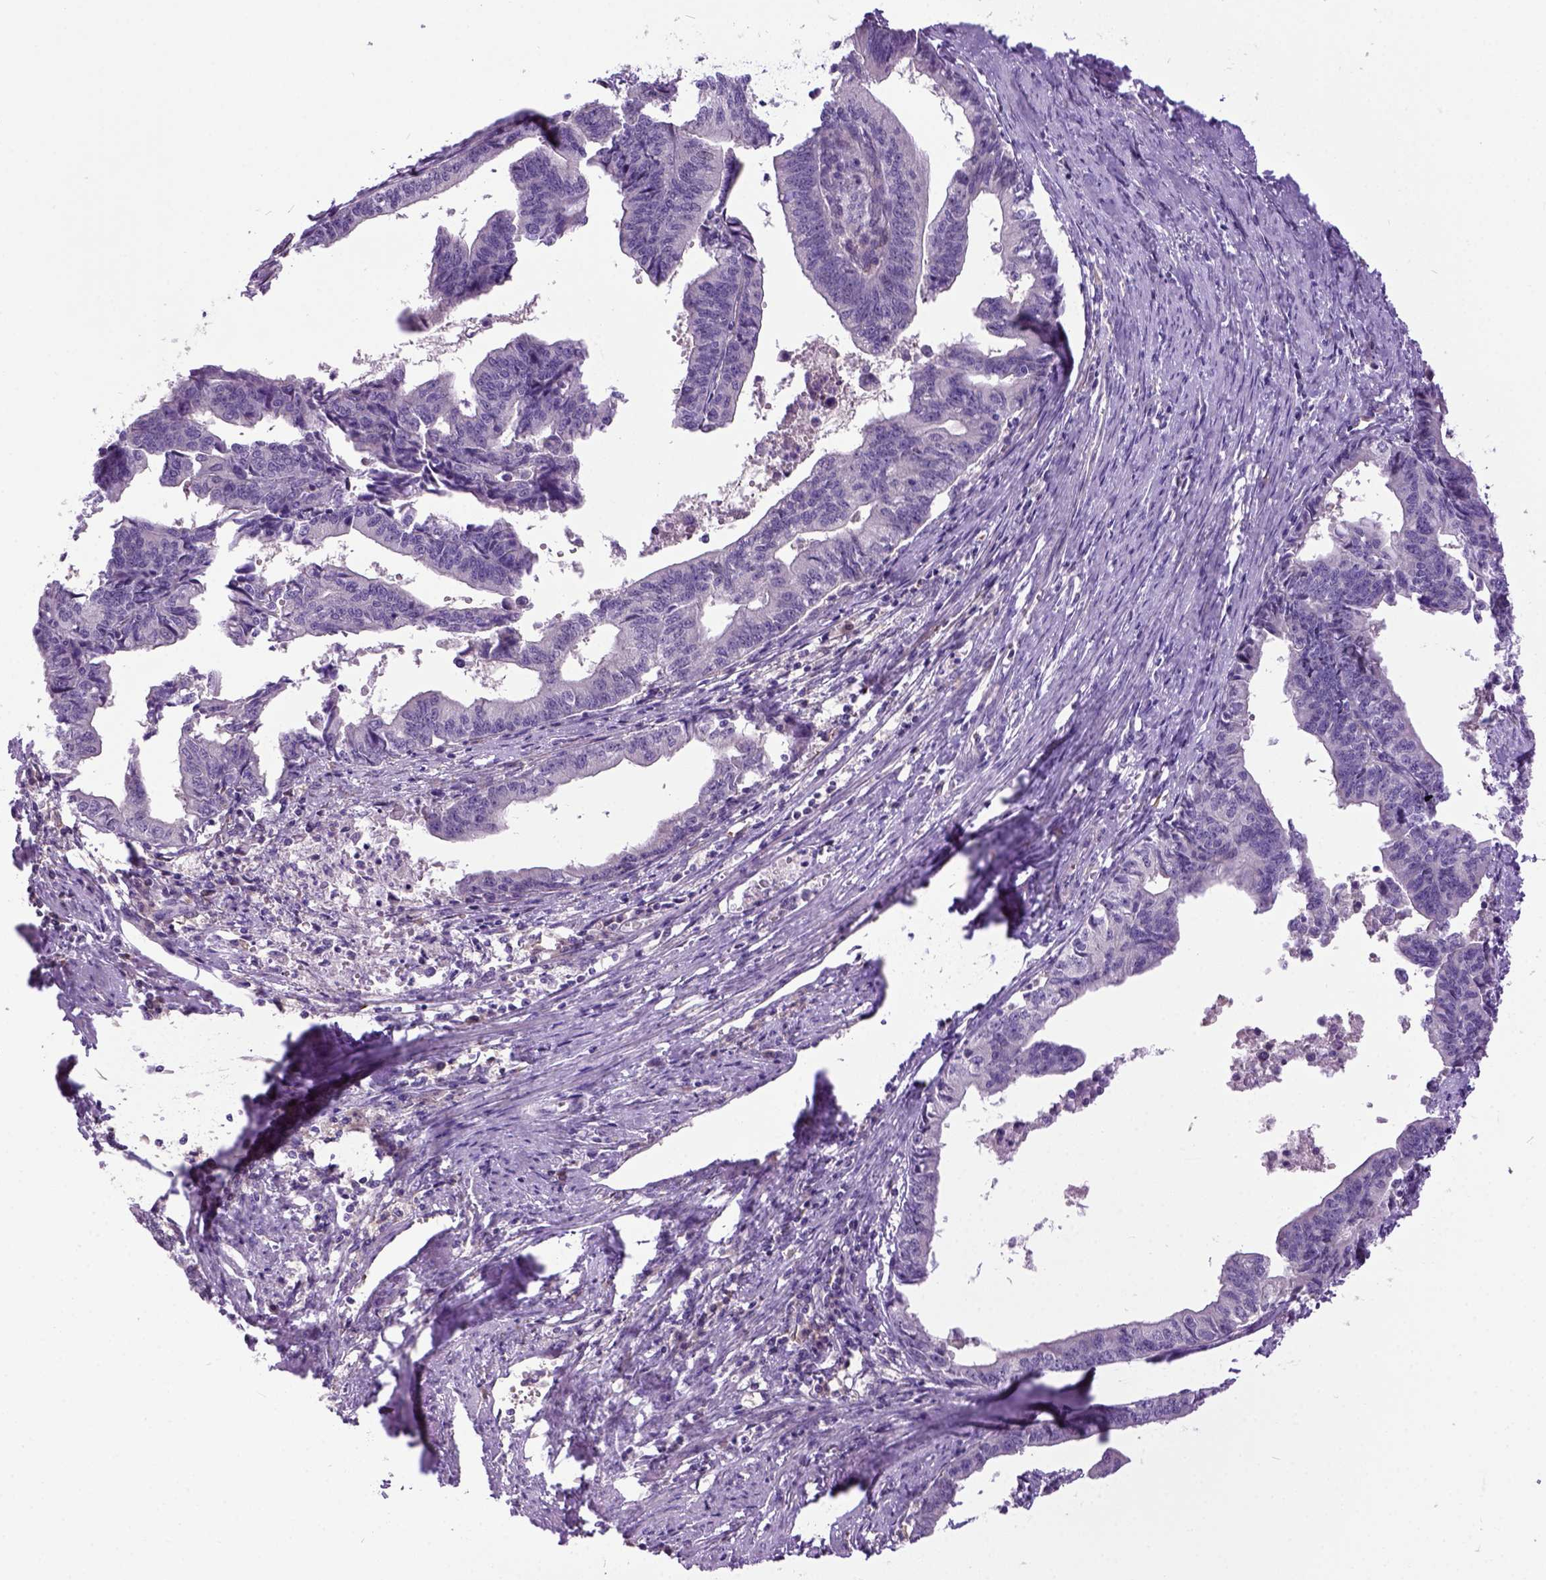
{"staining": {"intensity": "negative", "quantity": "none", "location": "none"}, "tissue": "endometrial cancer", "cell_type": "Tumor cells", "image_type": "cancer", "snomed": [{"axis": "morphology", "description": "Adenocarcinoma, NOS"}, {"axis": "topography", "description": "Endometrium"}], "caption": "This is an IHC micrograph of human adenocarcinoma (endometrial). There is no expression in tumor cells.", "gene": "NEK5", "patient": {"sex": "female", "age": 65}}